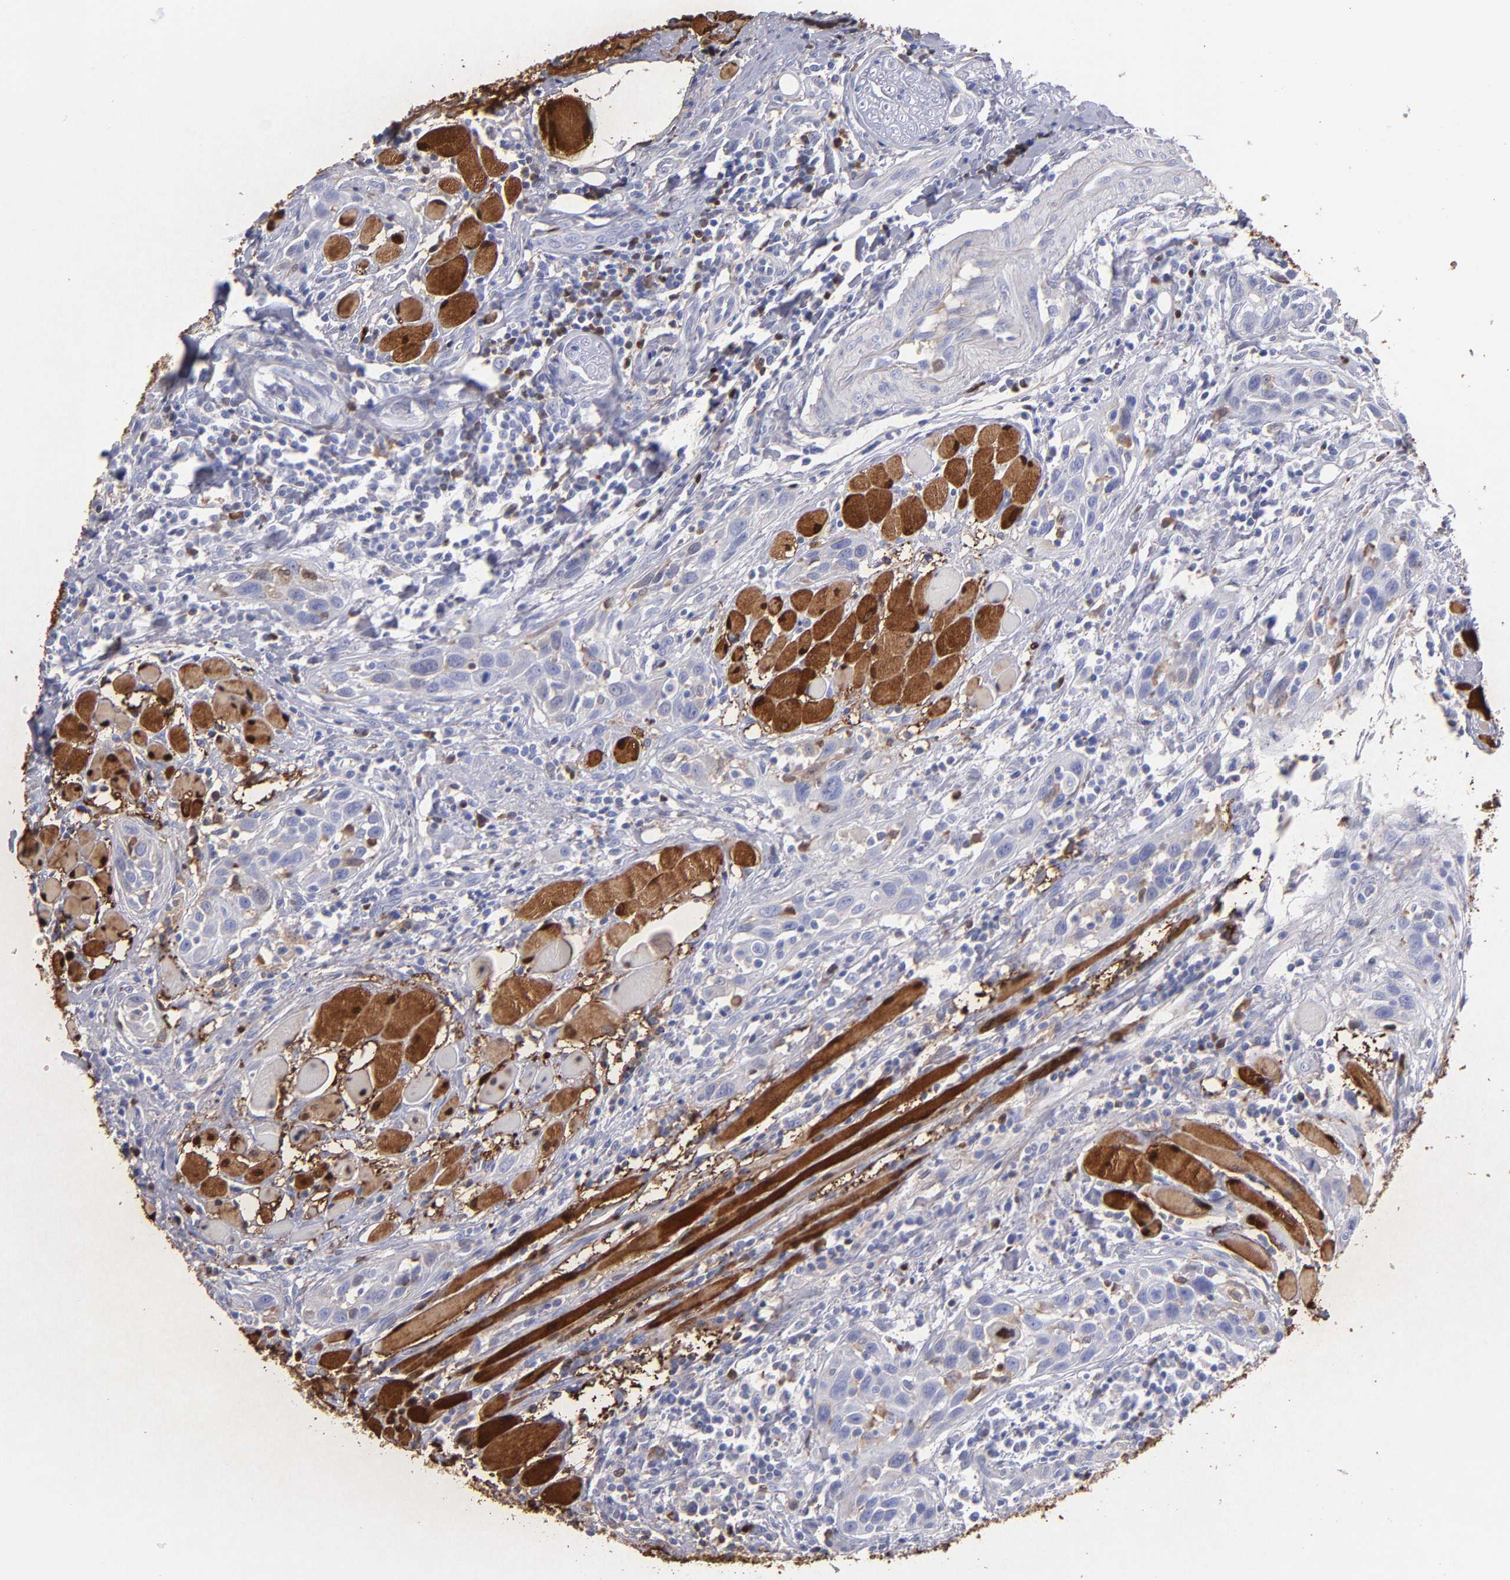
{"staining": {"intensity": "negative", "quantity": "none", "location": "none"}, "tissue": "head and neck cancer", "cell_type": "Tumor cells", "image_type": "cancer", "snomed": [{"axis": "morphology", "description": "Squamous cell carcinoma, NOS"}, {"axis": "topography", "description": "Oral tissue"}, {"axis": "topography", "description": "Head-Neck"}], "caption": "Photomicrograph shows no significant protein expression in tumor cells of head and neck cancer. (Brightfield microscopy of DAB immunohistochemistry at high magnification).", "gene": "MB", "patient": {"sex": "female", "age": 50}}